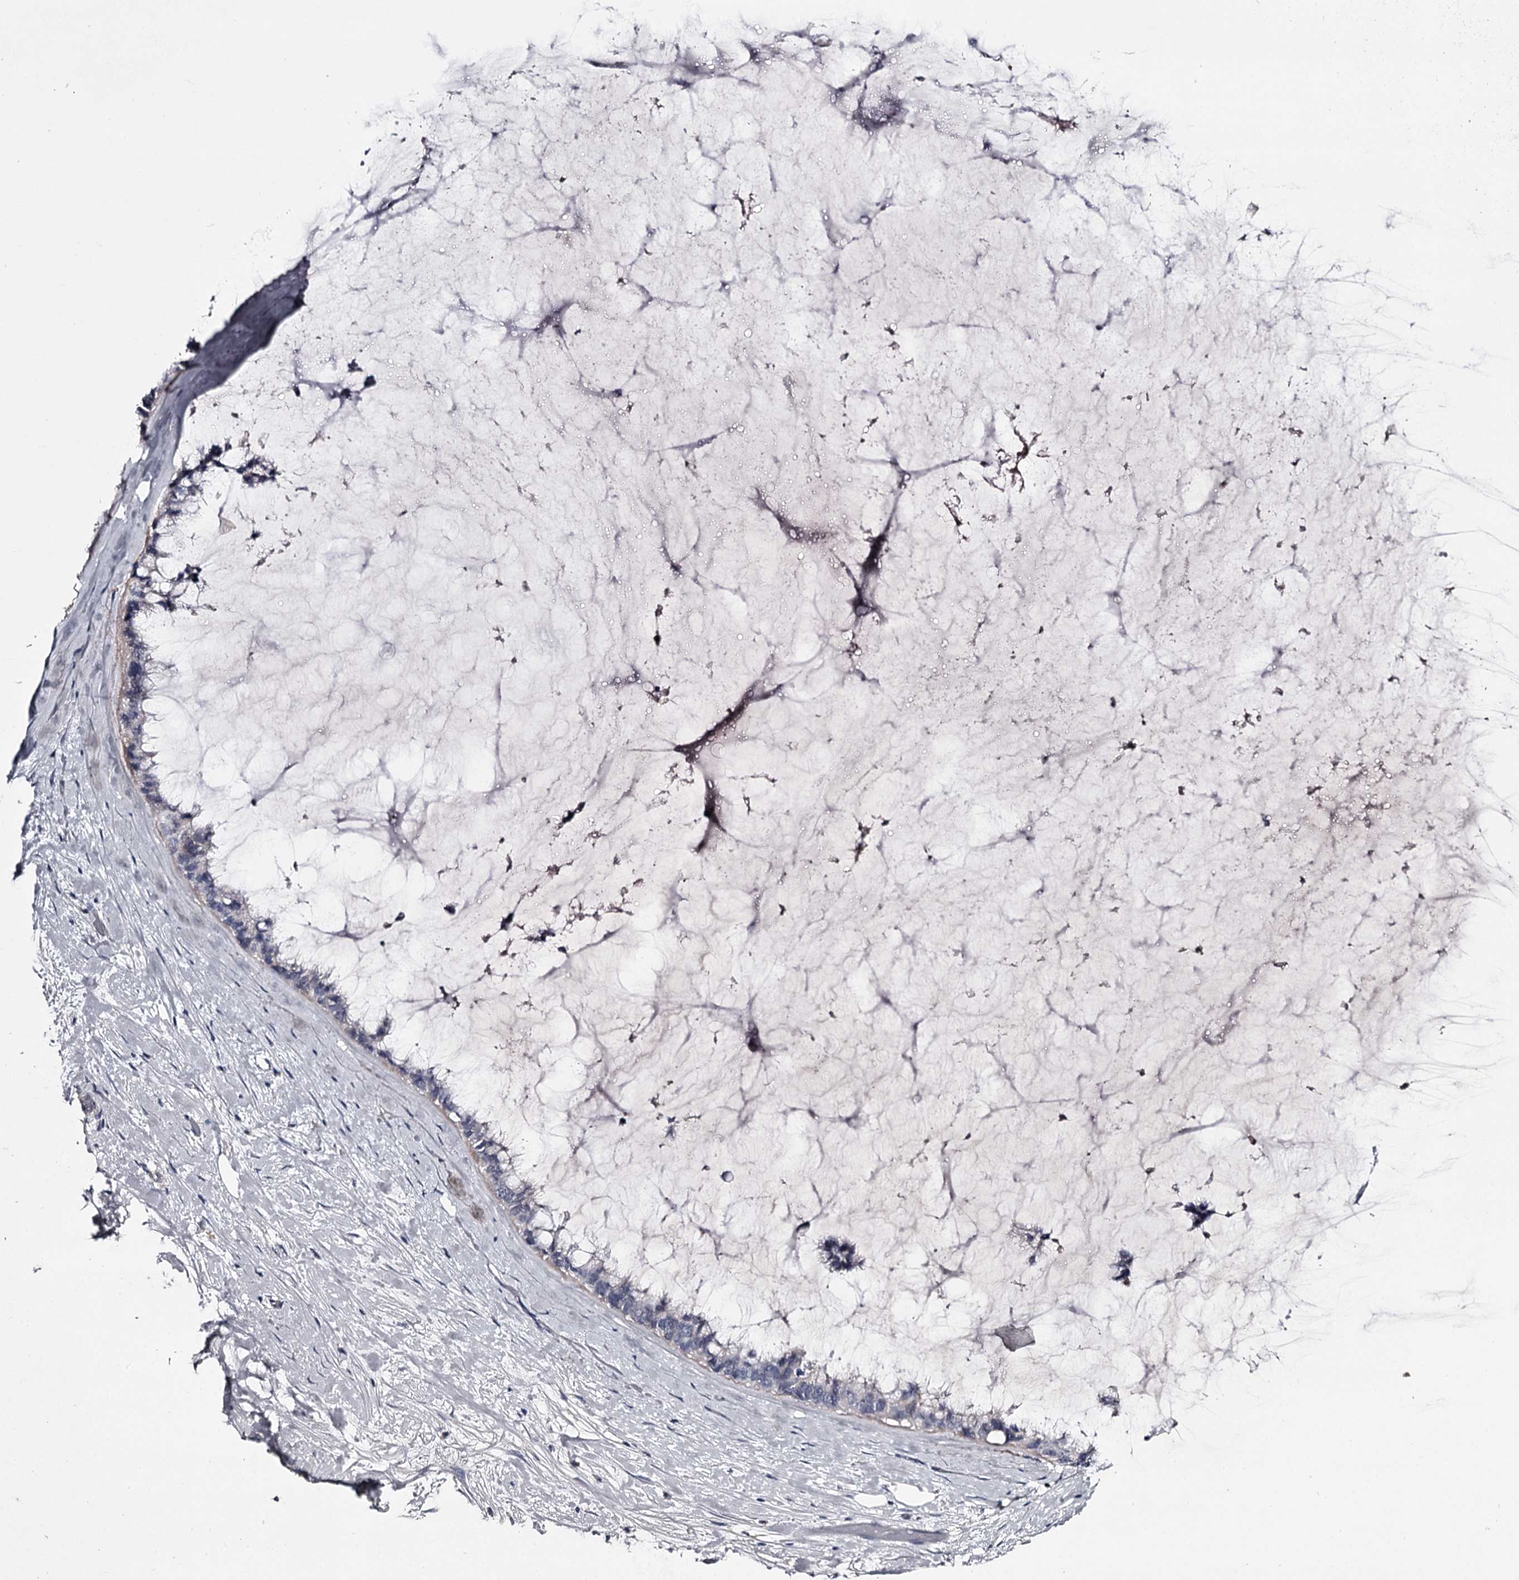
{"staining": {"intensity": "negative", "quantity": "none", "location": "none"}, "tissue": "ovarian cancer", "cell_type": "Tumor cells", "image_type": "cancer", "snomed": [{"axis": "morphology", "description": "Cystadenocarcinoma, mucinous, NOS"}, {"axis": "topography", "description": "Ovary"}], "caption": "Photomicrograph shows no significant protein staining in tumor cells of ovarian cancer (mucinous cystadenocarcinoma).", "gene": "FDXACB1", "patient": {"sex": "female", "age": 39}}